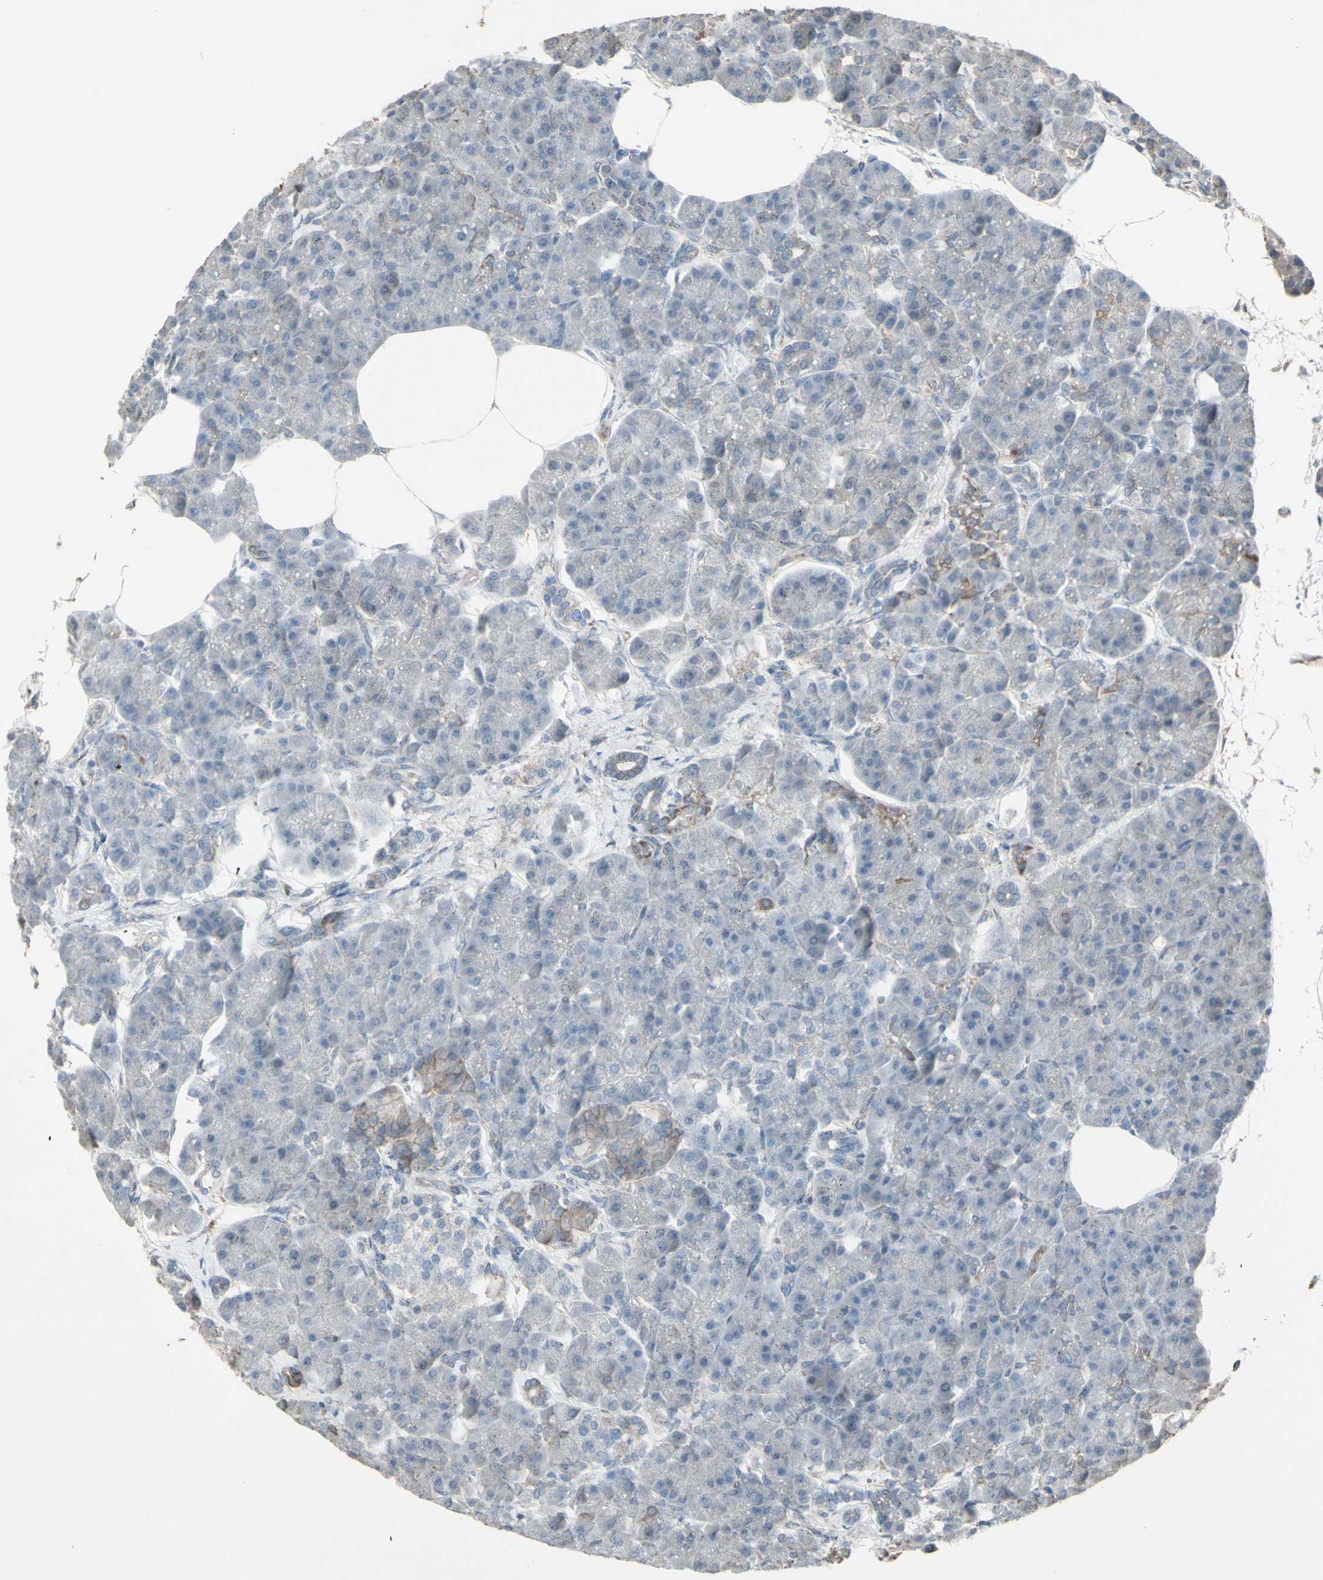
{"staining": {"intensity": "negative", "quantity": "none", "location": "none"}, "tissue": "pancreas", "cell_type": "Exocrine glandular cells", "image_type": "normal", "snomed": [{"axis": "morphology", "description": "Normal tissue, NOS"}, {"axis": "topography", "description": "Pancreas"}], "caption": "High magnification brightfield microscopy of unremarkable pancreas stained with DAB (brown) and counterstained with hematoxylin (blue): exocrine glandular cells show no significant expression. The staining is performed using DAB brown chromogen with nuclei counter-stained in using hematoxylin.", "gene": "ENSG00000285526", "patient": {"sex": "female", "age": 70}}